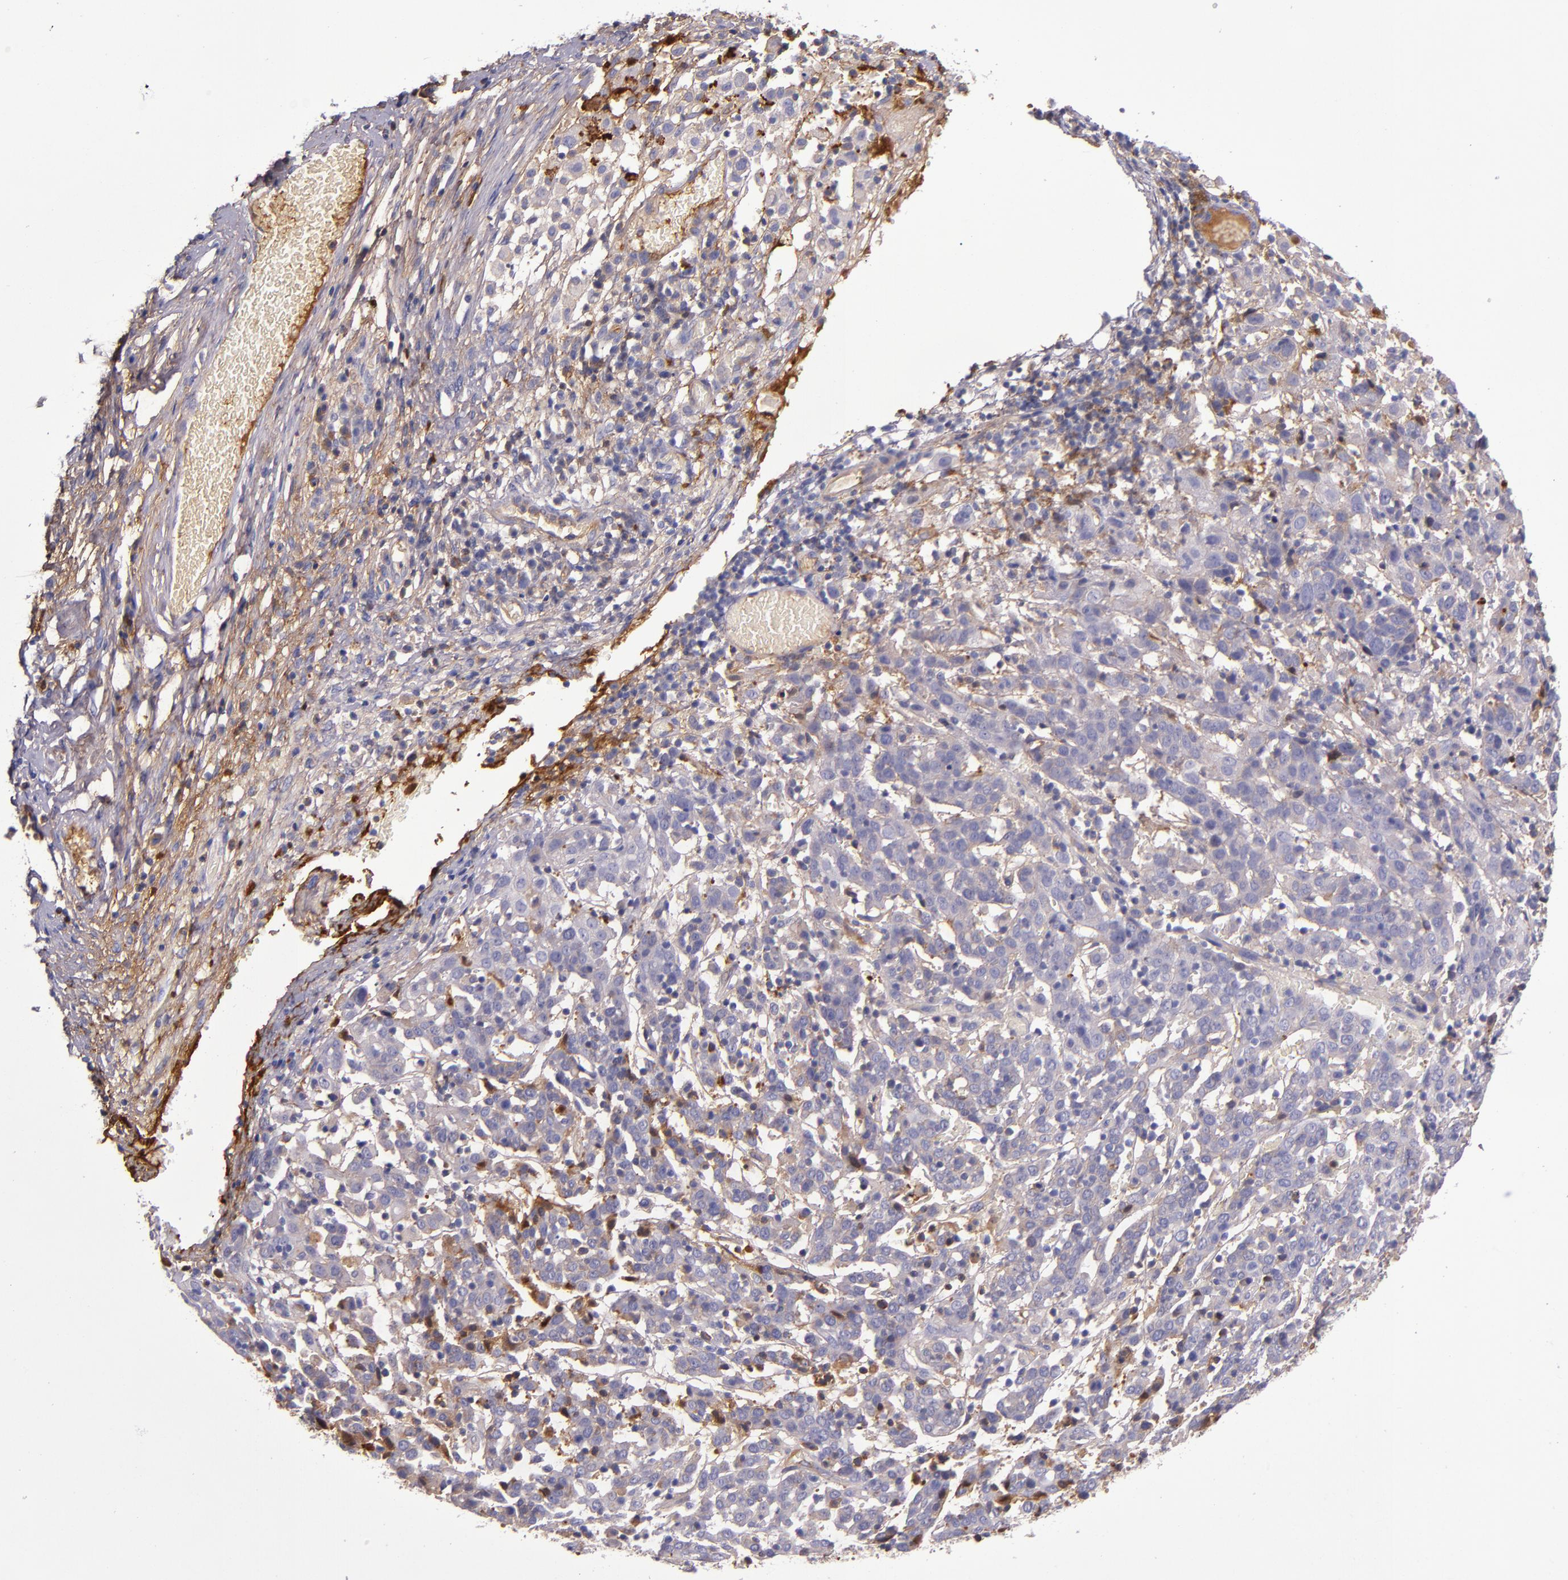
{"staining": {"intensity": "weak", "quantity": "<25%", "location": "cytoplasmic/membranous"}, "tissue": "cervical cancer", "cell_type": "Tumor cells", "image_type": "cancer", "snomed": [{"axis": "morphology", "description": "Normal tissue, NOS"}, {"axis": "morphology", "description": "Squamous cell carcinoma, NOS"}, {"axis": "topography", "description": "Cervix"}], "caption": "Cervical cancer was stained to show a protein in brown. There is no significant expression in tumor cells.", "gene": "CLEC3B", "patient": {"sex": "female", "age": 67}}